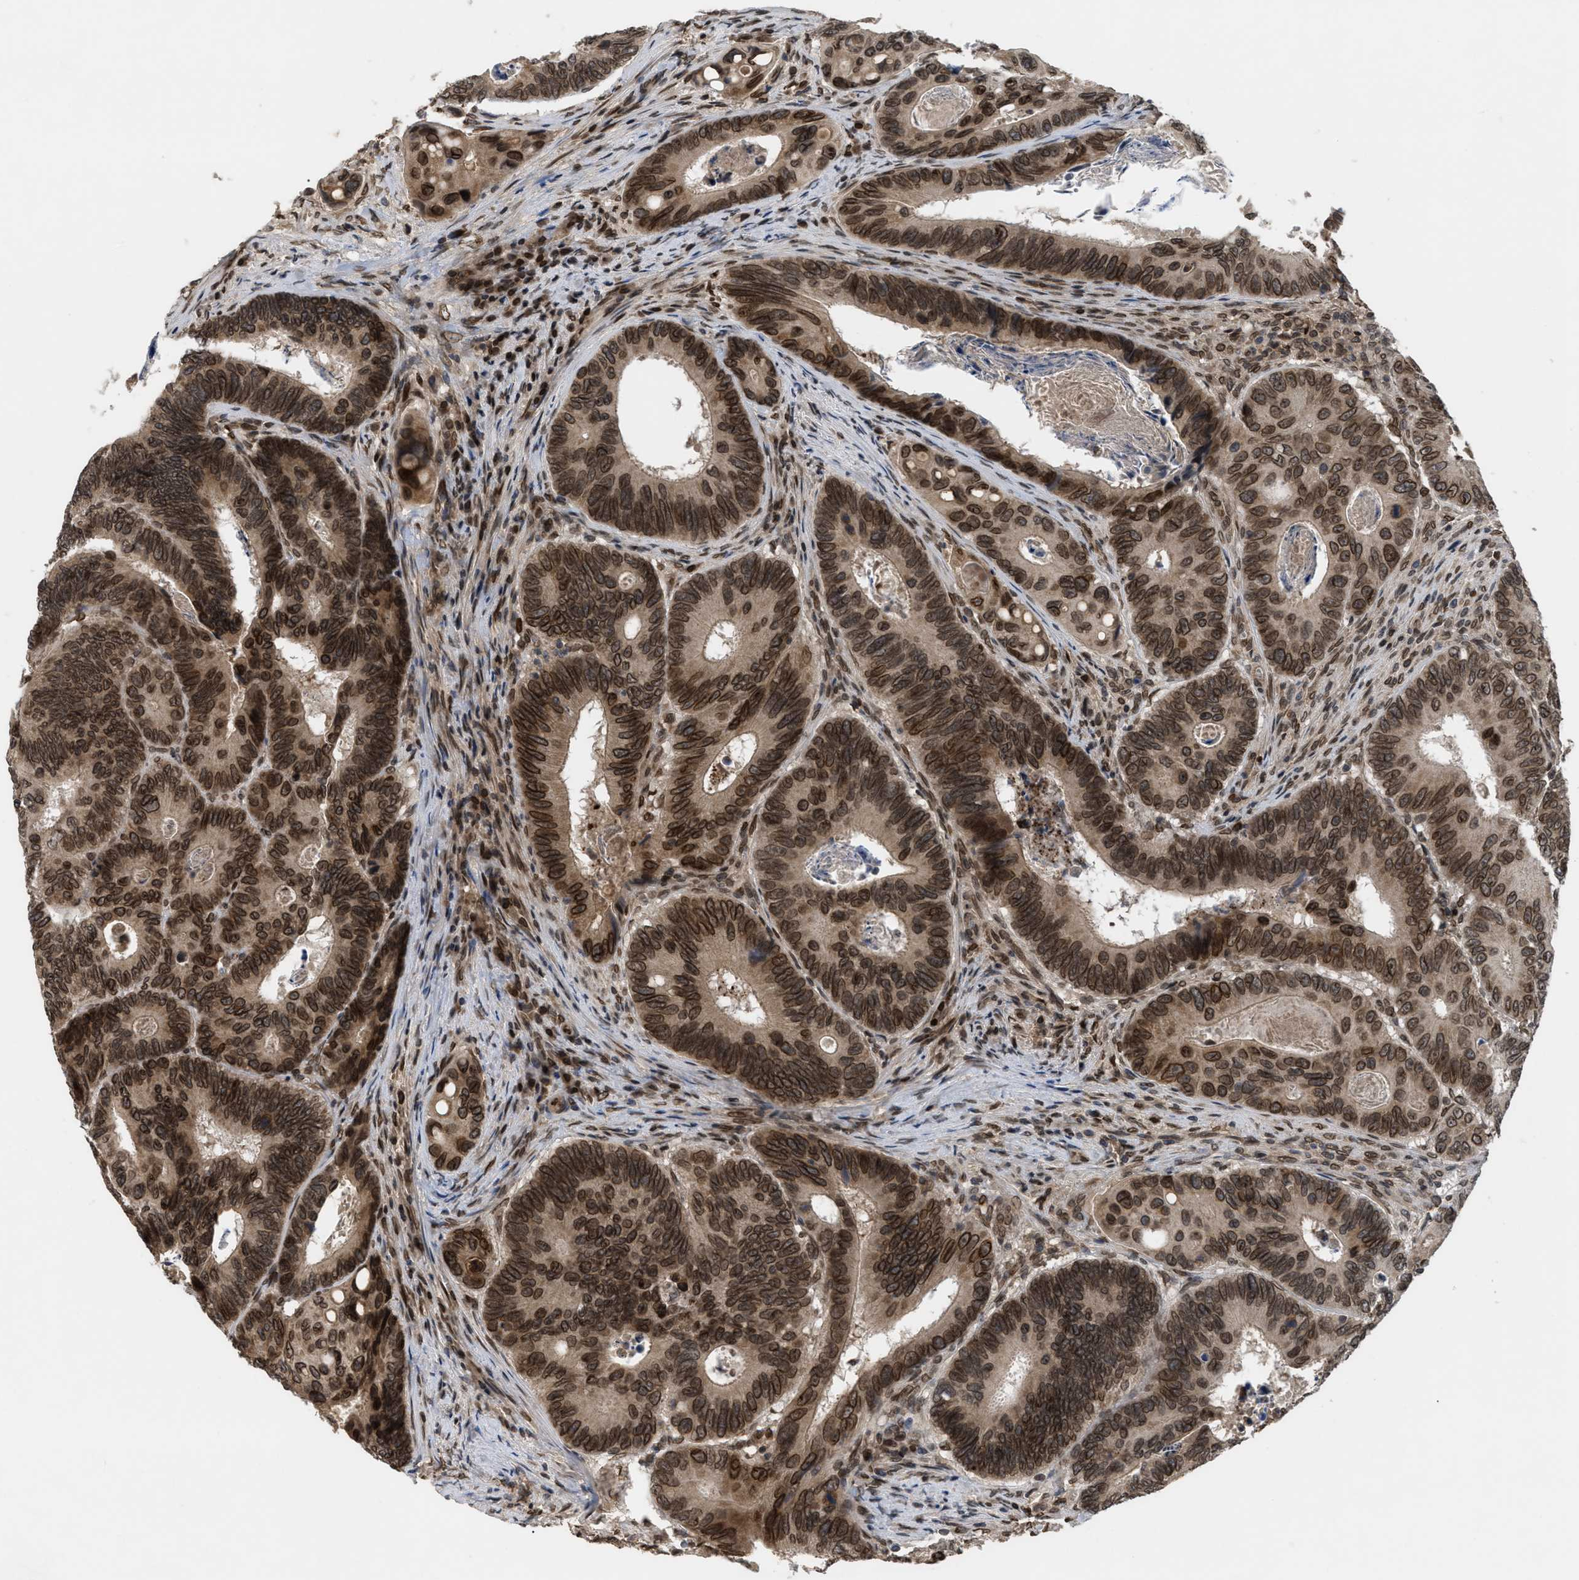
{"staining": {"intensity": "moderate", "quantity": ">75%", "location": "cytoplasmic/membranous,nuclear"}, "tissue": "colorectal cancer", "cell_type": "Tumor cells", "image_type": "cancer", "snomed": [{"axis": "morphology", "description": "Inflammation, NOS"}, {"axis": "morphology", "description": "Adenocarcinoma, NOS"}, {"axis": "topography", "description": "Colon"}], "caption": "A photomicrograph showing moderate cytoplasmic/membranous and nuclear positivity in approximately >75% of tumor cells in adenocarcinoma (colorectal), as visualized by brown immunohistochemical staining.", "gene": "CRY1", "patient": {"sex": "male", "age": 72}}